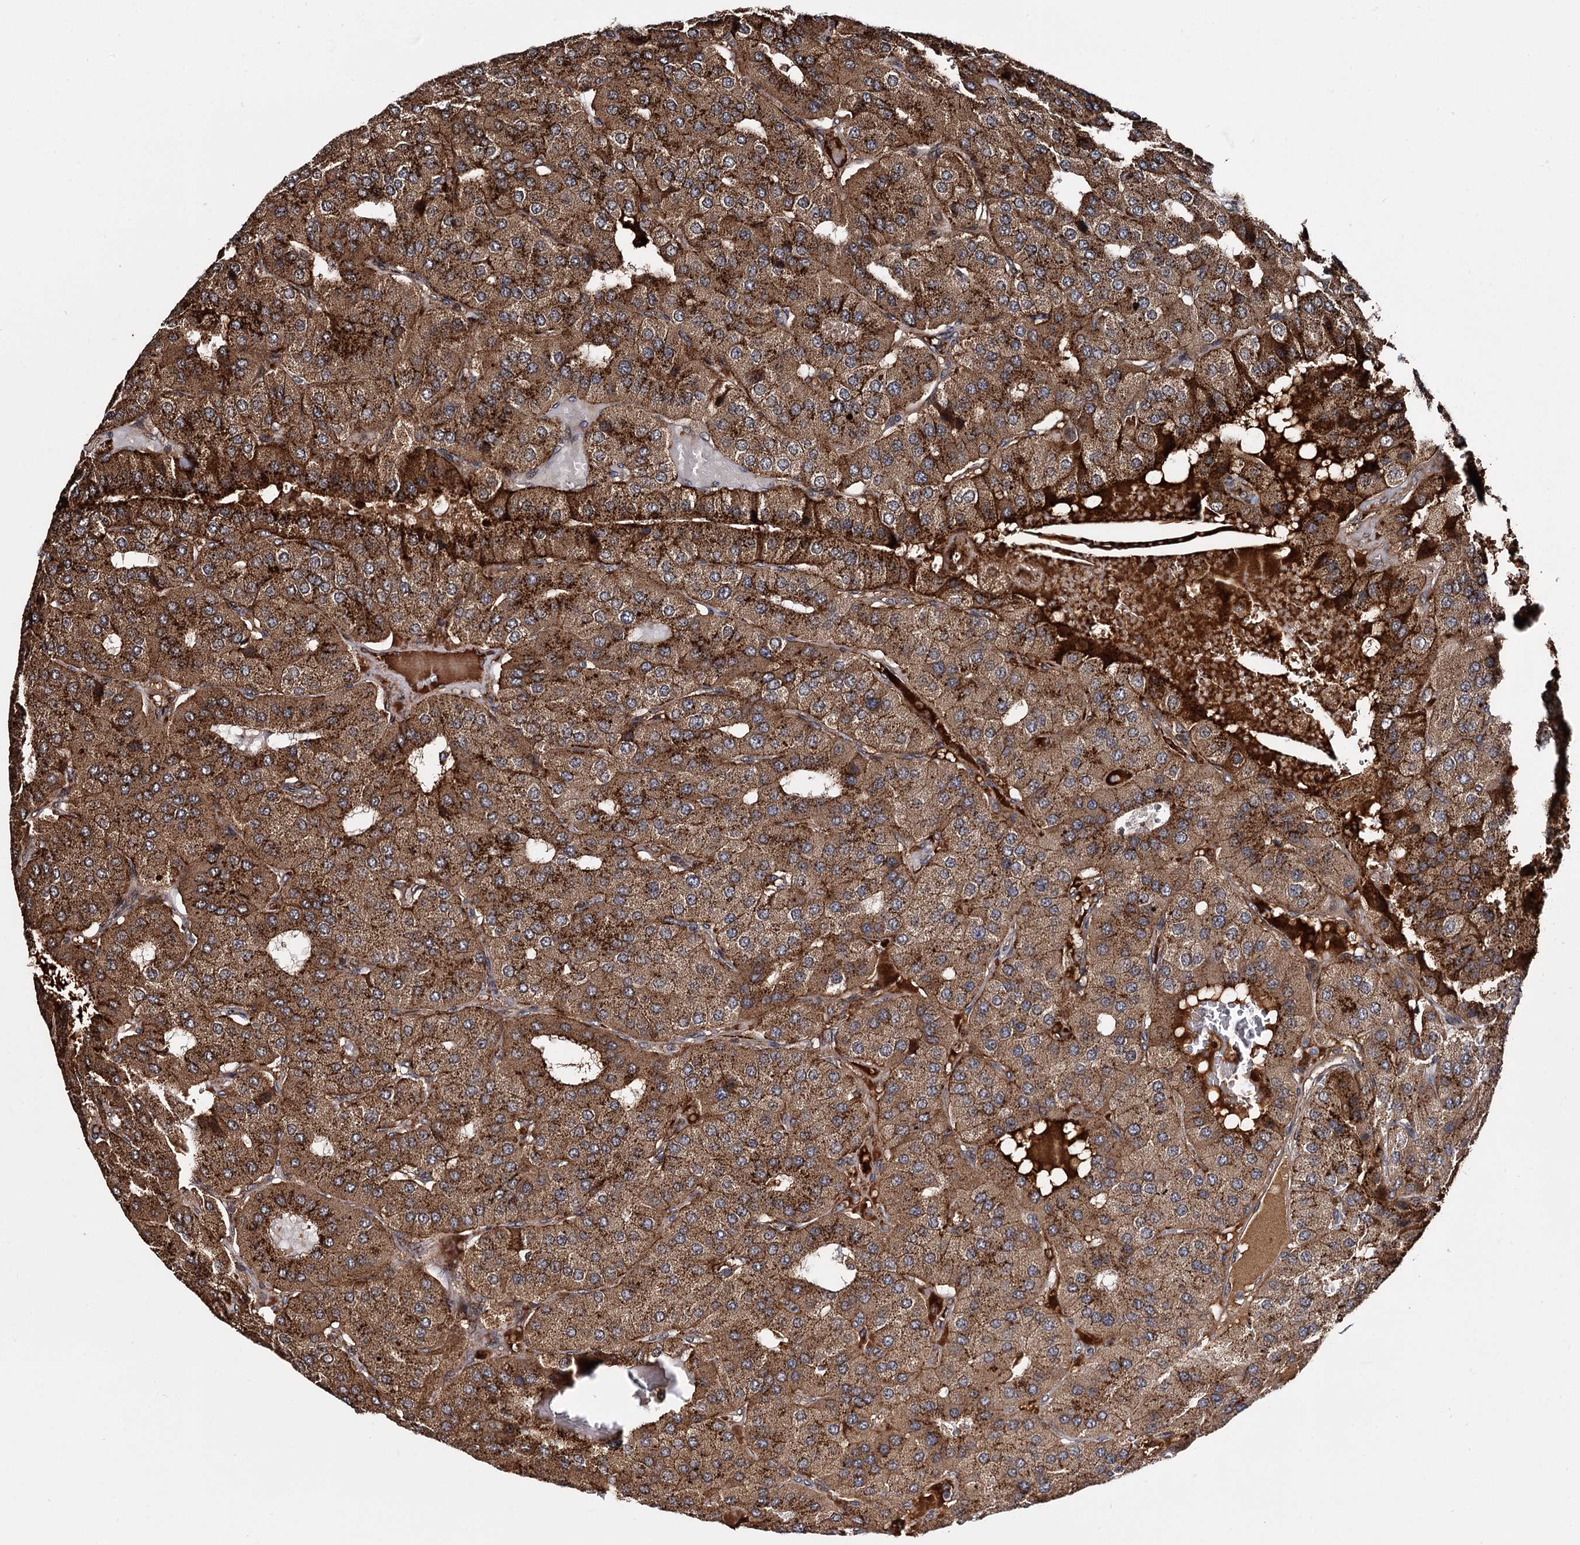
{"staining": {"intensity": "strong", "quantity": ">75%", "location": "cytoplasmic/membranous"}, "tissue": "parathyroid gland", "cell_type": "Glandular cells", "image_type": "normal", "snomed": [{"axis": "morphology", "description": "Normal tissue, NOS"}, {"axis": "morphology", "description": "Adenoma, NOS"}, {"axis": "topography", "description": "Parathyroid gland"}], "caption": "Parathyroid gland stained for a protein displays strong cytoplasmic/membranous positivity in glandular cells. (IHC, brightfield microscopy, high magnification).", "gene": "CEP192", "patient": {"sex": "female", "age": 86}}